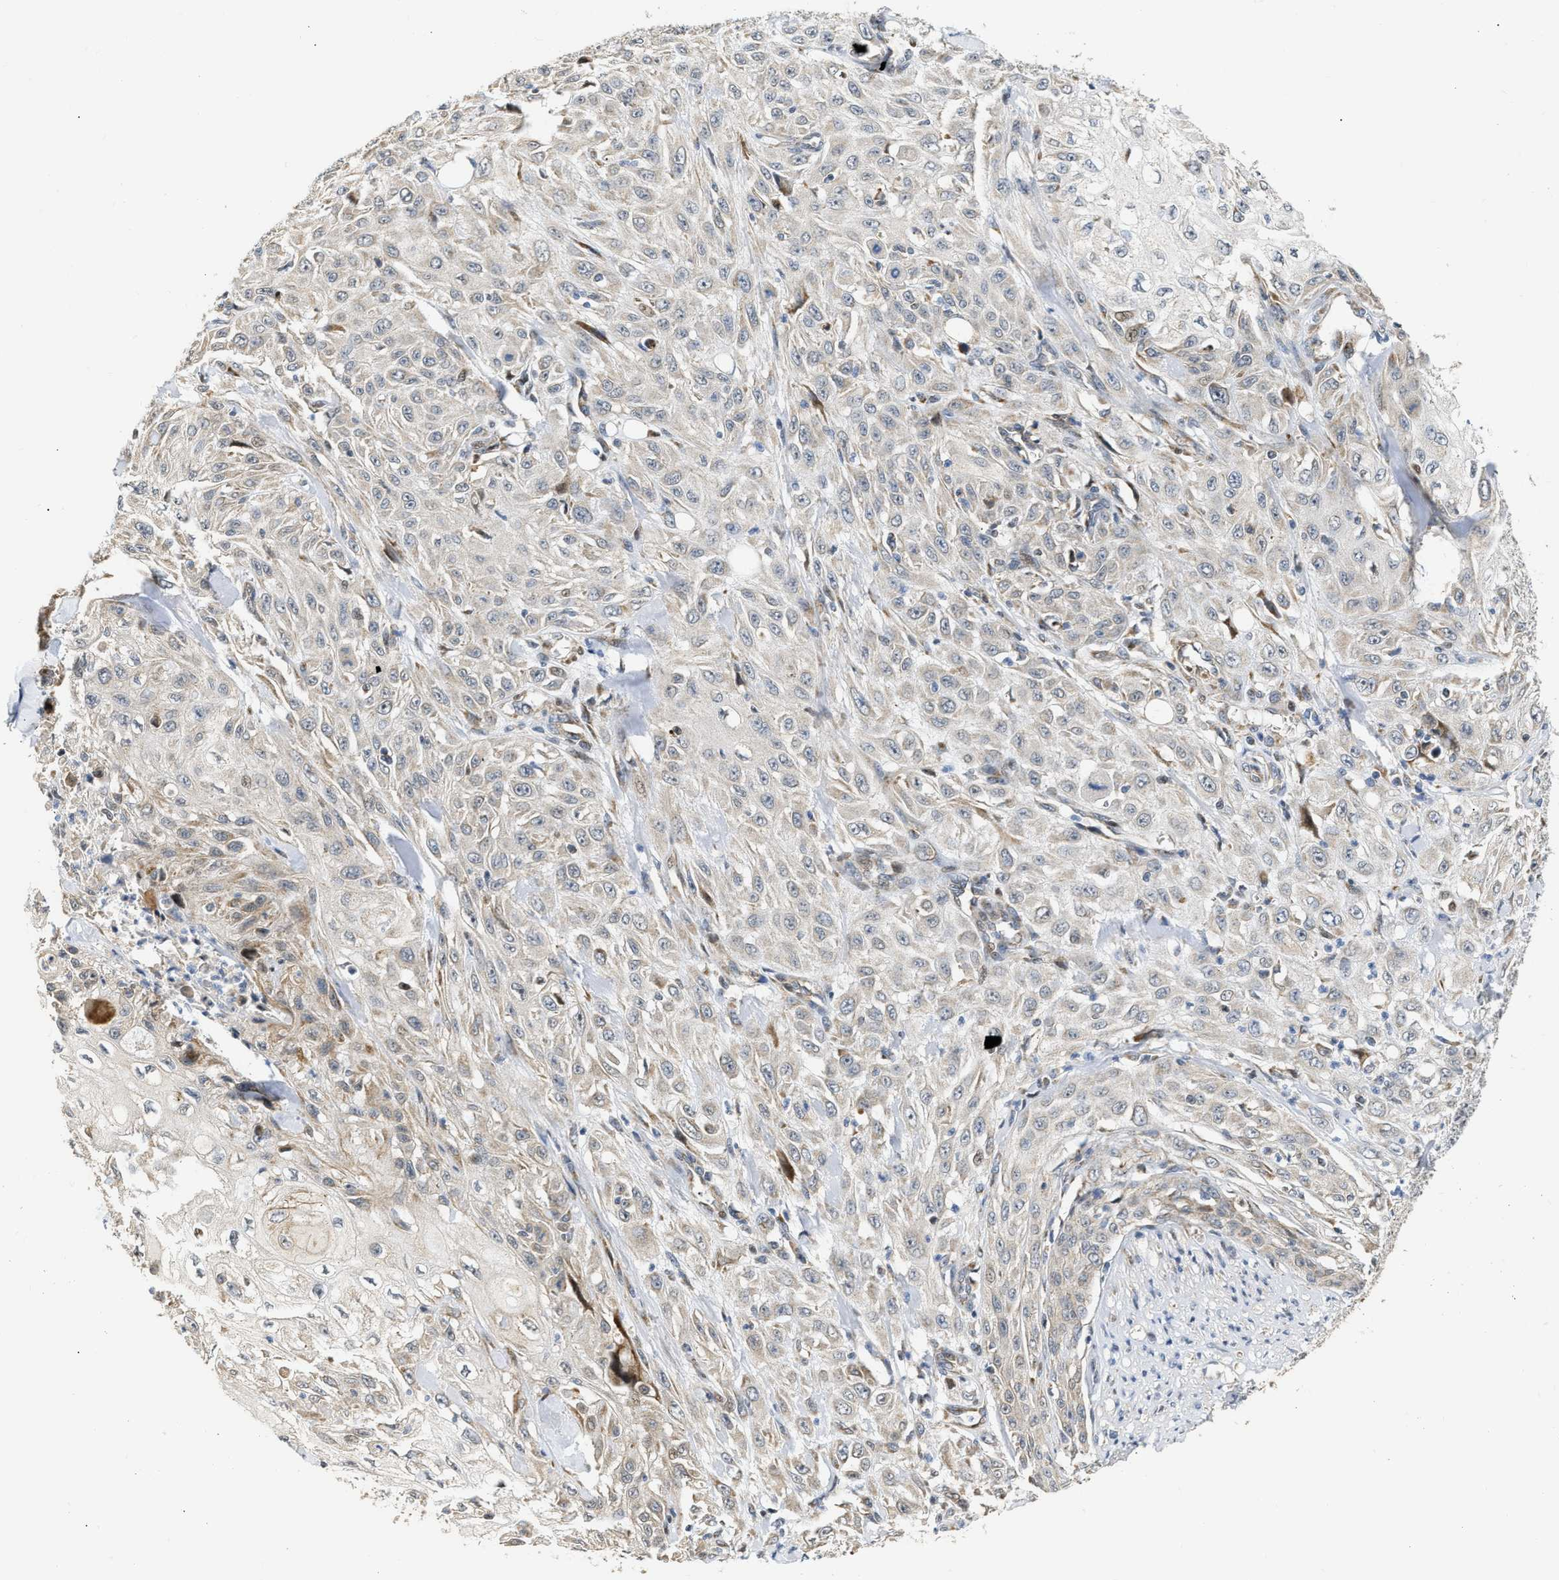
{"staining": {"intensity": "weak", "quantity": "<25%", "location": "cytoplasmic/membranous"}, "tissue": "skin cancer", "cell_type": "Tumor cells", "image_type": "cancer", "snomed": [{"axis": "morphology", "description": "Squamous cell carcinoma, NOS"}, {"axis": "morphology", "description": "Squamous cell carcinoma, metastatic, NOS"}, {"axis": "topography", "description": "Skin"}, {"axis": "topography", "description": "Lymph node"}], "caption": "Immunohistochemistry (IHC) histopathology image of neoplastic tissue: human skin cancer stained with DAB (3,3'-diaminobenzidine) demonstrates no significant protein staining in tumor cells. Nuclei are stained in blue.", "gene": "DEPTOR", "patient": {"sex": "male", "age": 75}}